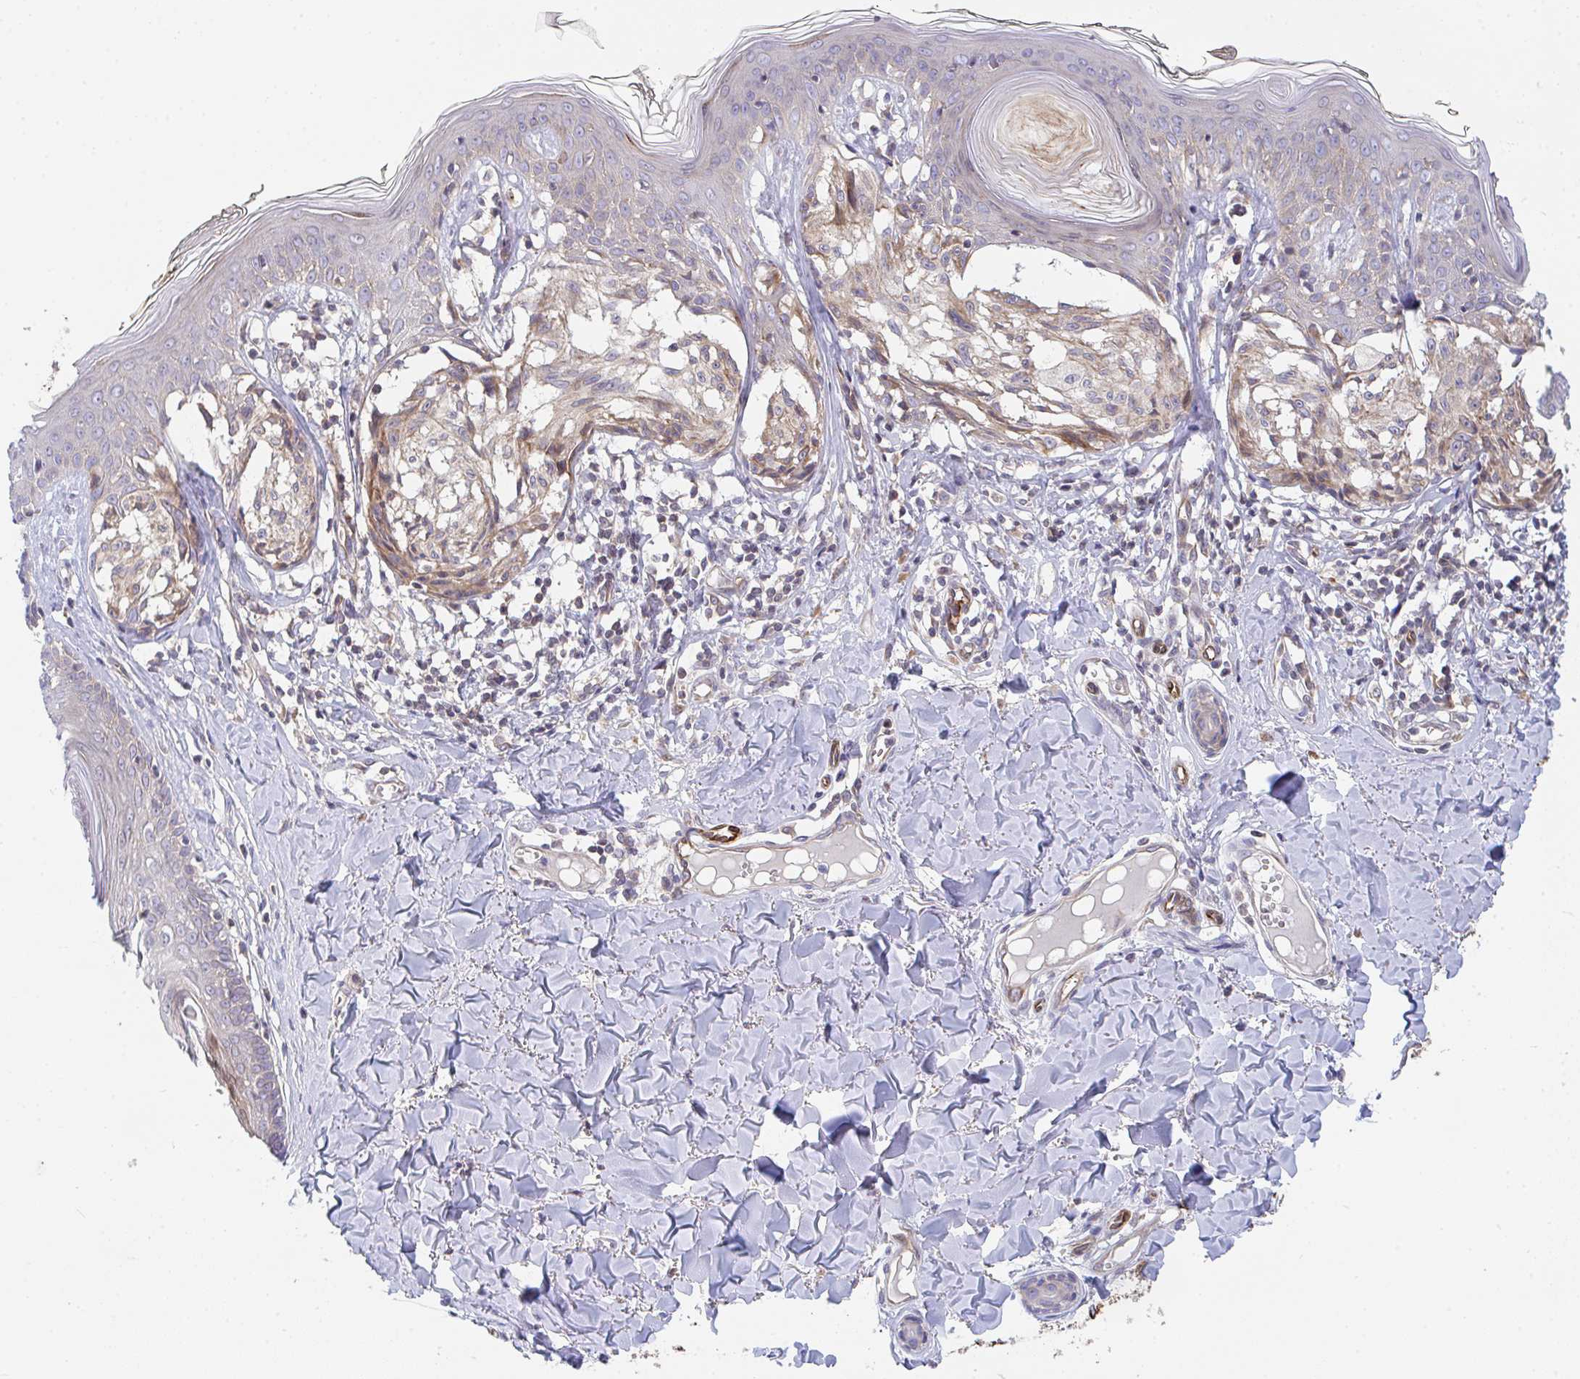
{"staining": {"intensity": "weak", "quantity": "25%-75%", "location": "cytoplasmic/membranous"}, "tissue": "melanoma", "cell_type": "Tumor cells", "image_type": "cancer", "snomed": [{"axis": "morphology", "description": "Malignant melanoma, NOS"}, {"axis": "topography", "description": "Skin"}], "caption": "The immunohistochemical stain highlights weak cytoplasmic/membranous staining in tumor cells of melanoma tissue. The staining was performed using DAB (3,3'-diaminobenzidine) to visualize the protein expression in brown, while the nuclei were stained in blue with hematoxylin (Magnification: 20x).", "gene": "EIF1AD", "patient": {"sex": "female", "age": 43}}